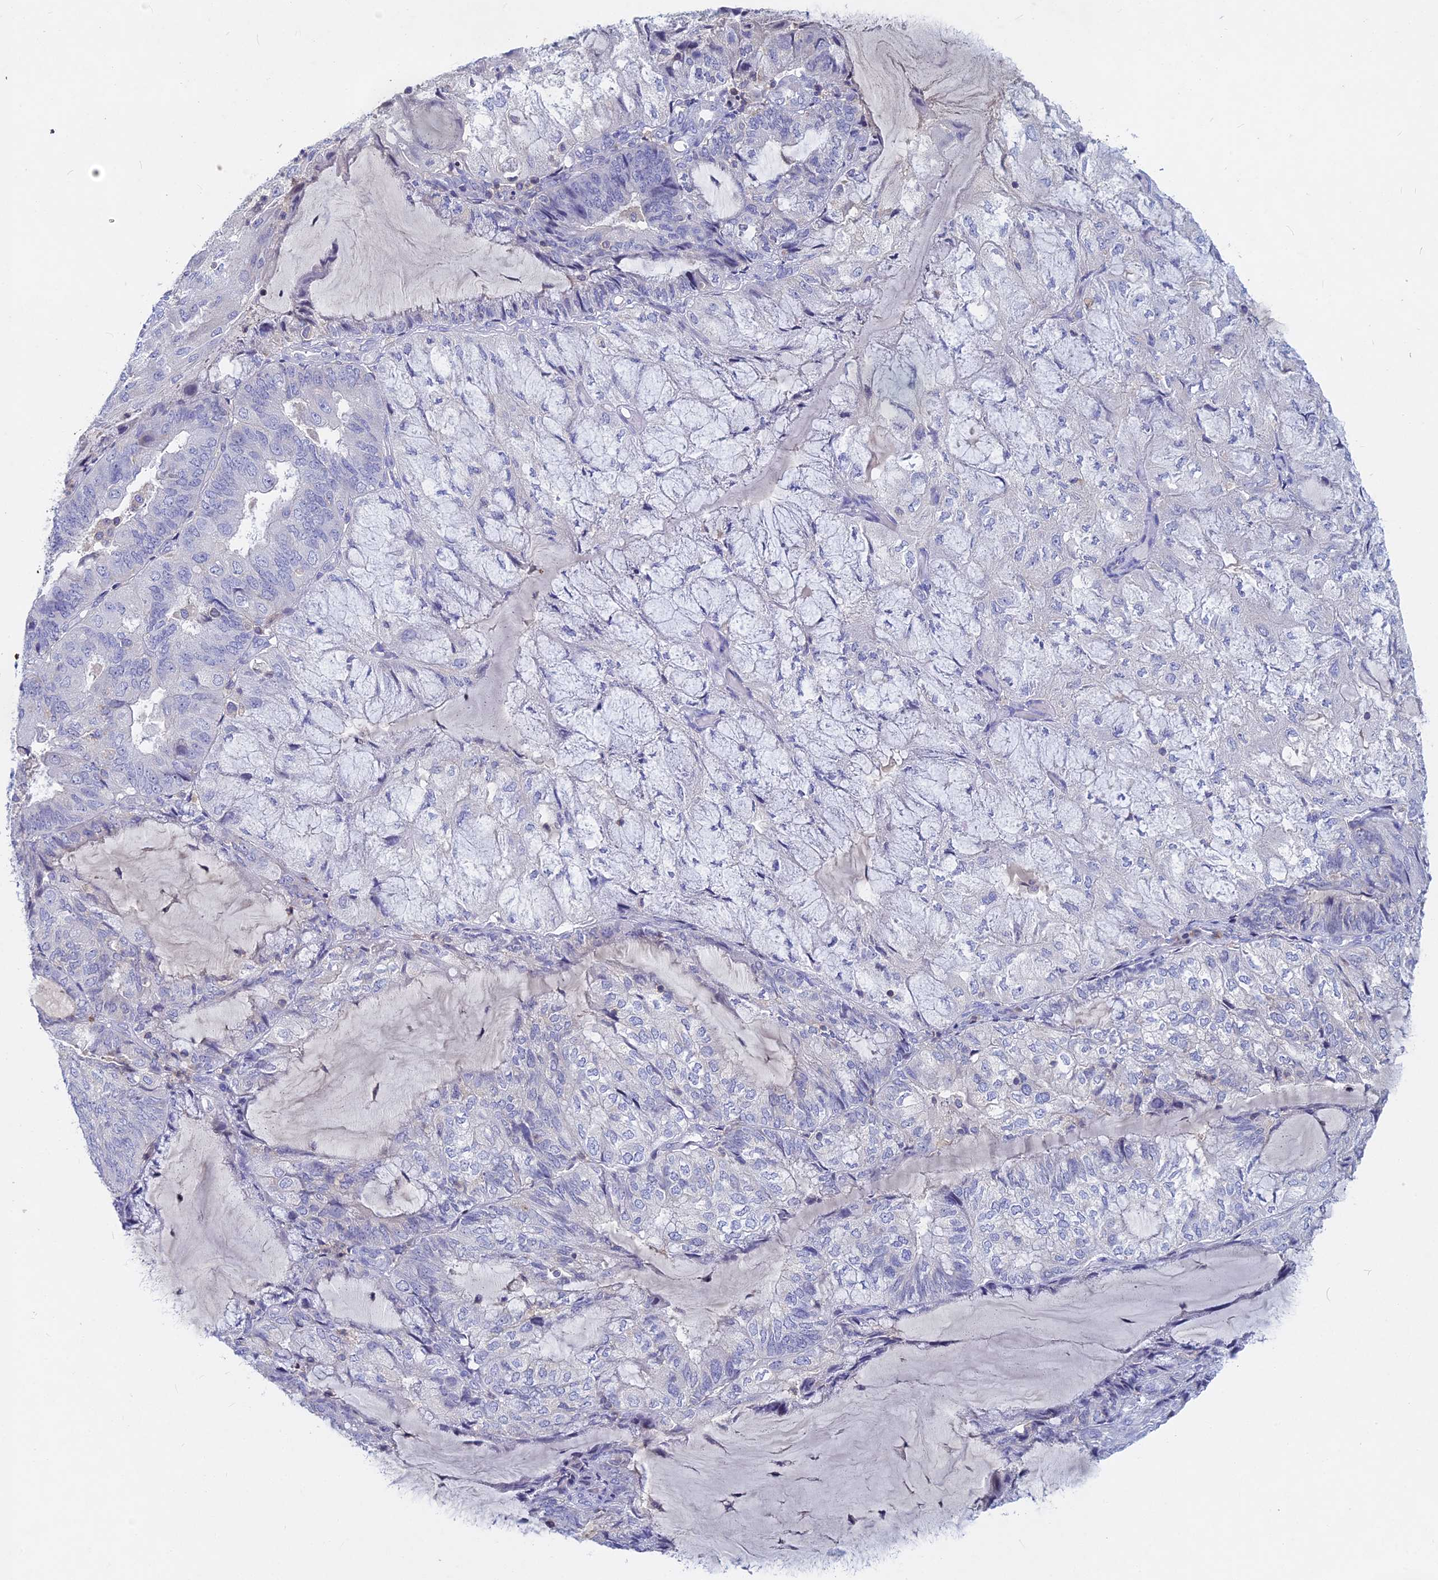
{"staining": {"intensity": "negative", "quantity": "none", "location": "none"}, "tissue": "endometrial cancer", "cell_type": "Tumor cells", "image_type": "cancer", "snomed": [{"axis": "morphology", "description": "Adenocarcinoma, NOS"}, {"axis": "topography", "description": "Endometrium"}], "caption": "This is an IHC image of human endometrial cancer. There is no staining in tumor cells.", "gene": "ACP7", "patient": {"sex": "female", "age": 81}}